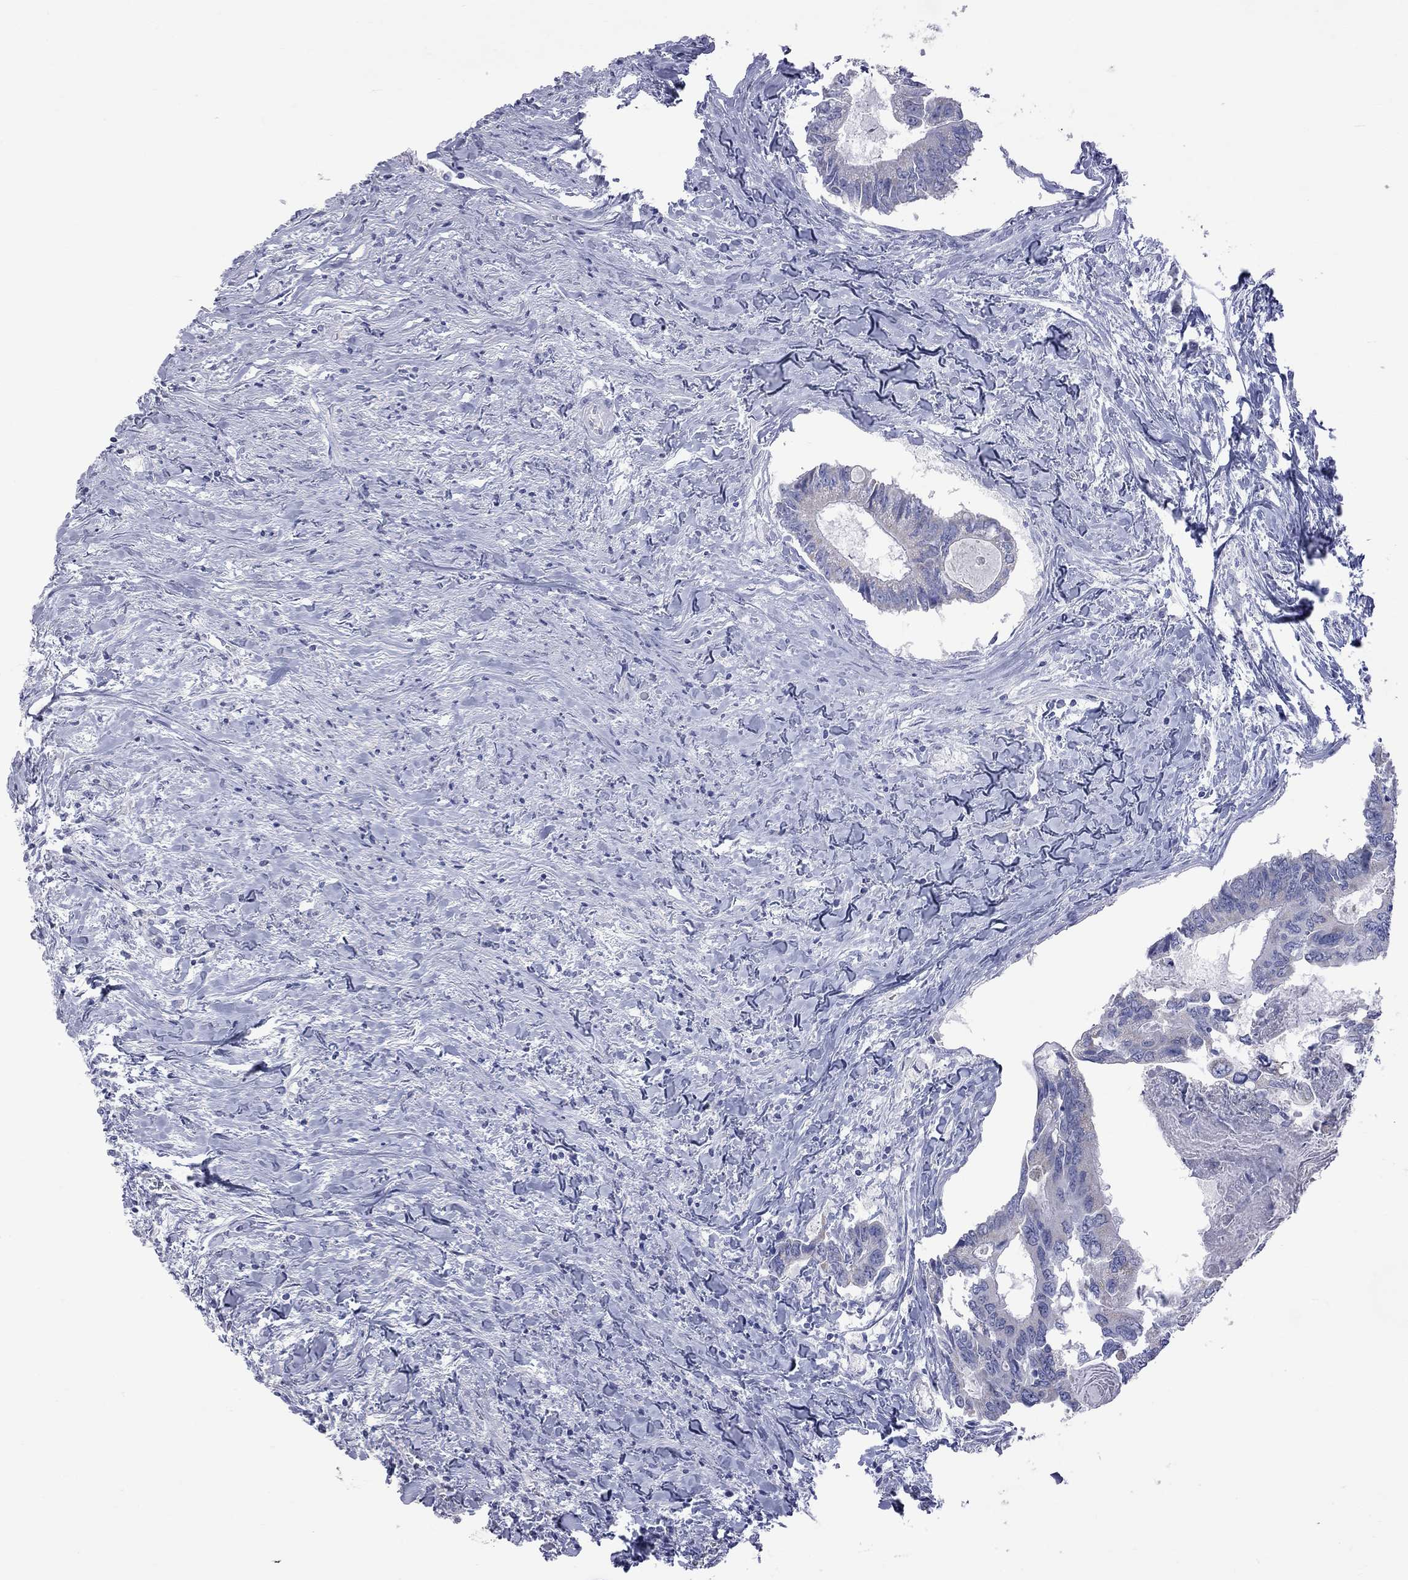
{"staining": {"intensity": "negative", "quantity": "none", "location": "none"}, "tissue": "colorectal cancer", "cell_type": "Tumor cells", "image_type": "cancer", "snomed": [{"axis": "morphology", "description": "Adenocarcinoma, NOS"}, {"axis": "topography", "description": "Colon"}], "caption": "Immunohistochemistry (IHC) of human colorectal cancer reveals no staining in tumor cells. (Stains: DAB (3,3'-diaminobenzidine) IHC with hematoxylin counter stain, Microscopy: brightfield microscopy at high magnification).", "gene": "KCND2", "patient": {"sex": "male", "age": 53}}